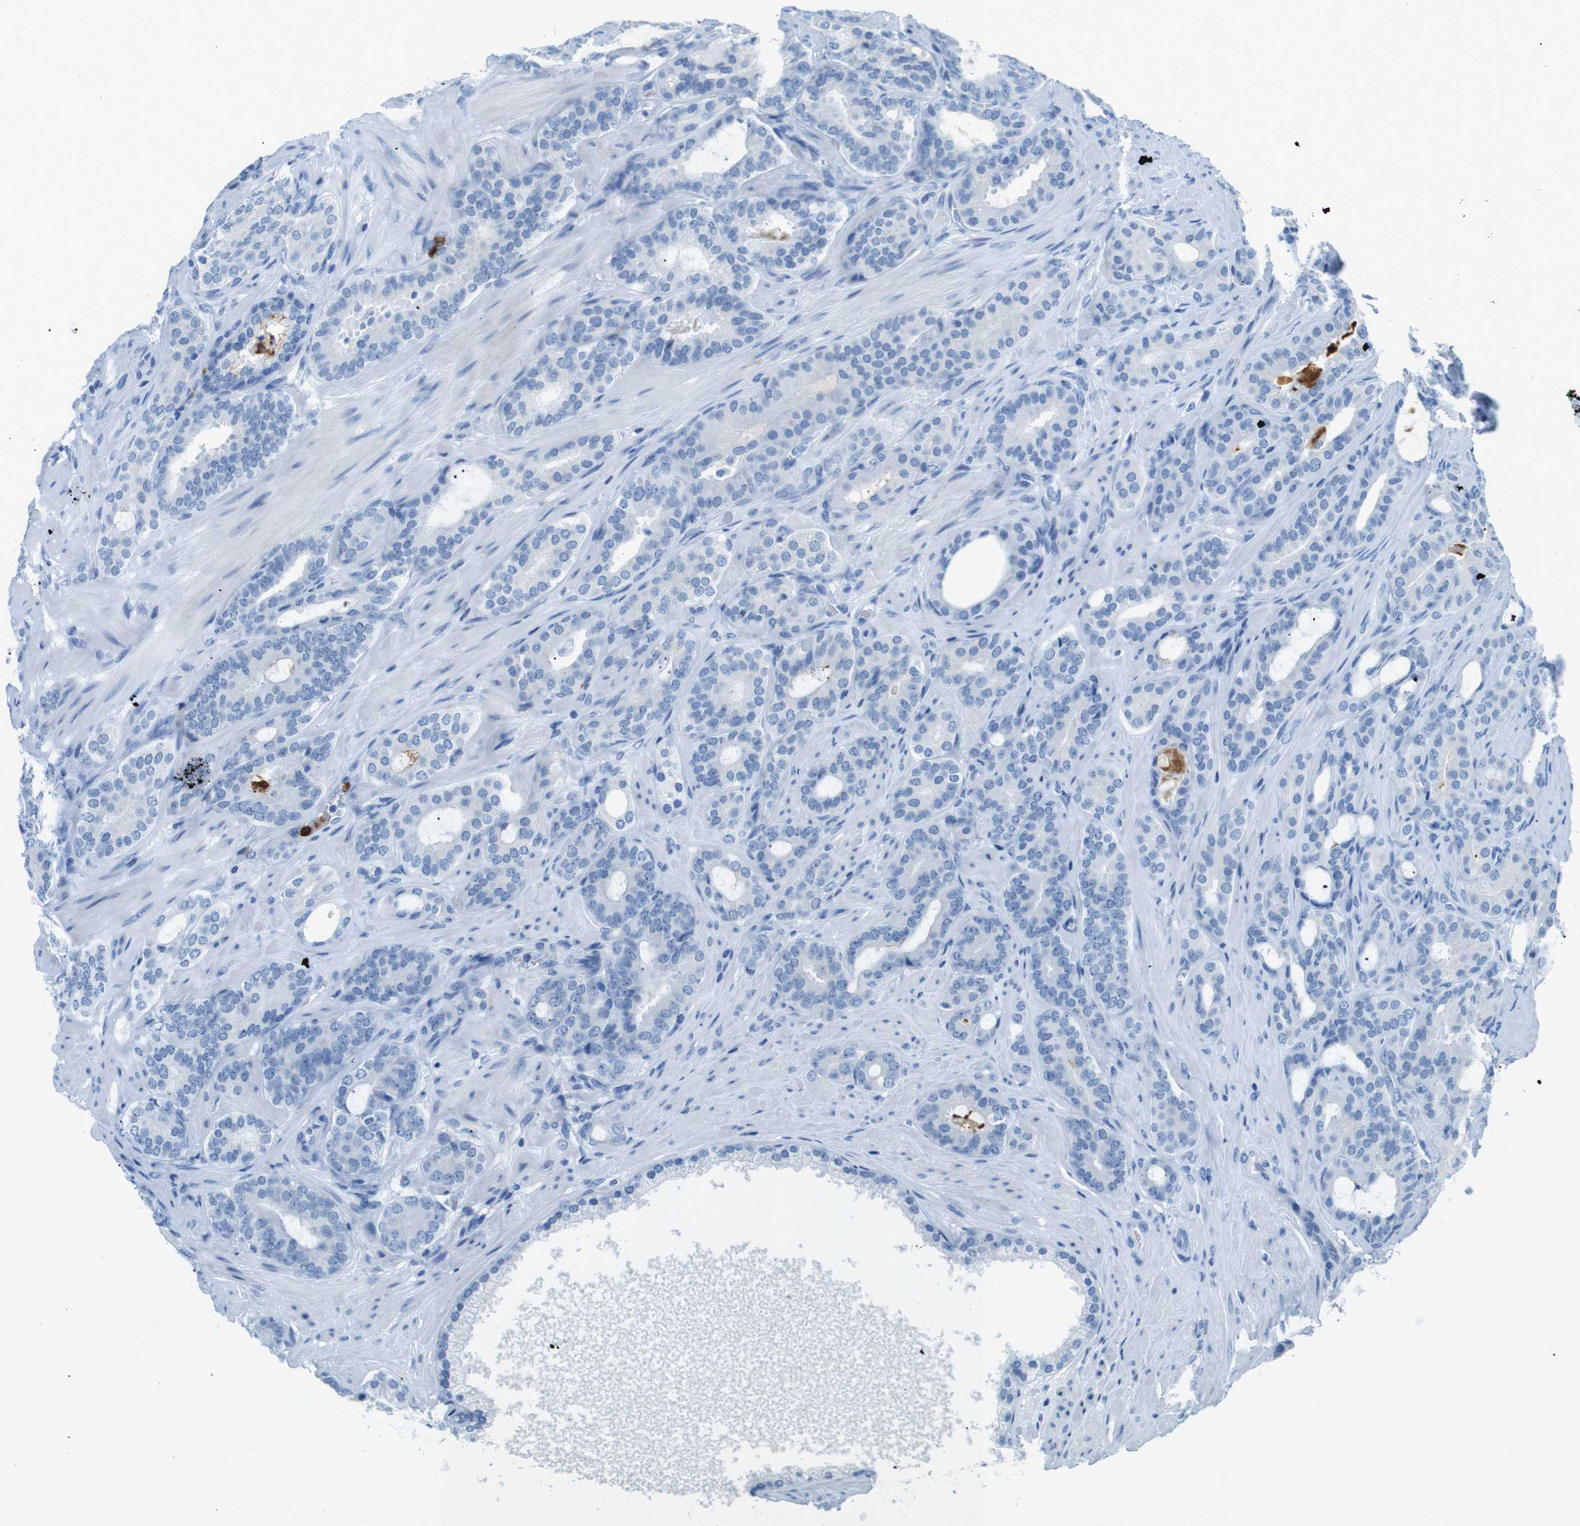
{"staining": {"intensity": "negative", "quantity": "none", "location": "none"}, "tissue": "prostate cancer", "cell_type": "Tumor cells", "image_type": "cancer", "snomed": [{"axis": "morphology", "description": "Adenocarcinoma, Low grade"}, {"axis": "topography", "description": "Prostate"}], "caption": "This is a histopathology image of immunohistochemistry (IHC) staining of adenocarcinoma (low-grade) (prostate), which shows no positivity in tumor cells.", "gene": "MCEMP1", "patient": {"sex": "male", "age": 63}}